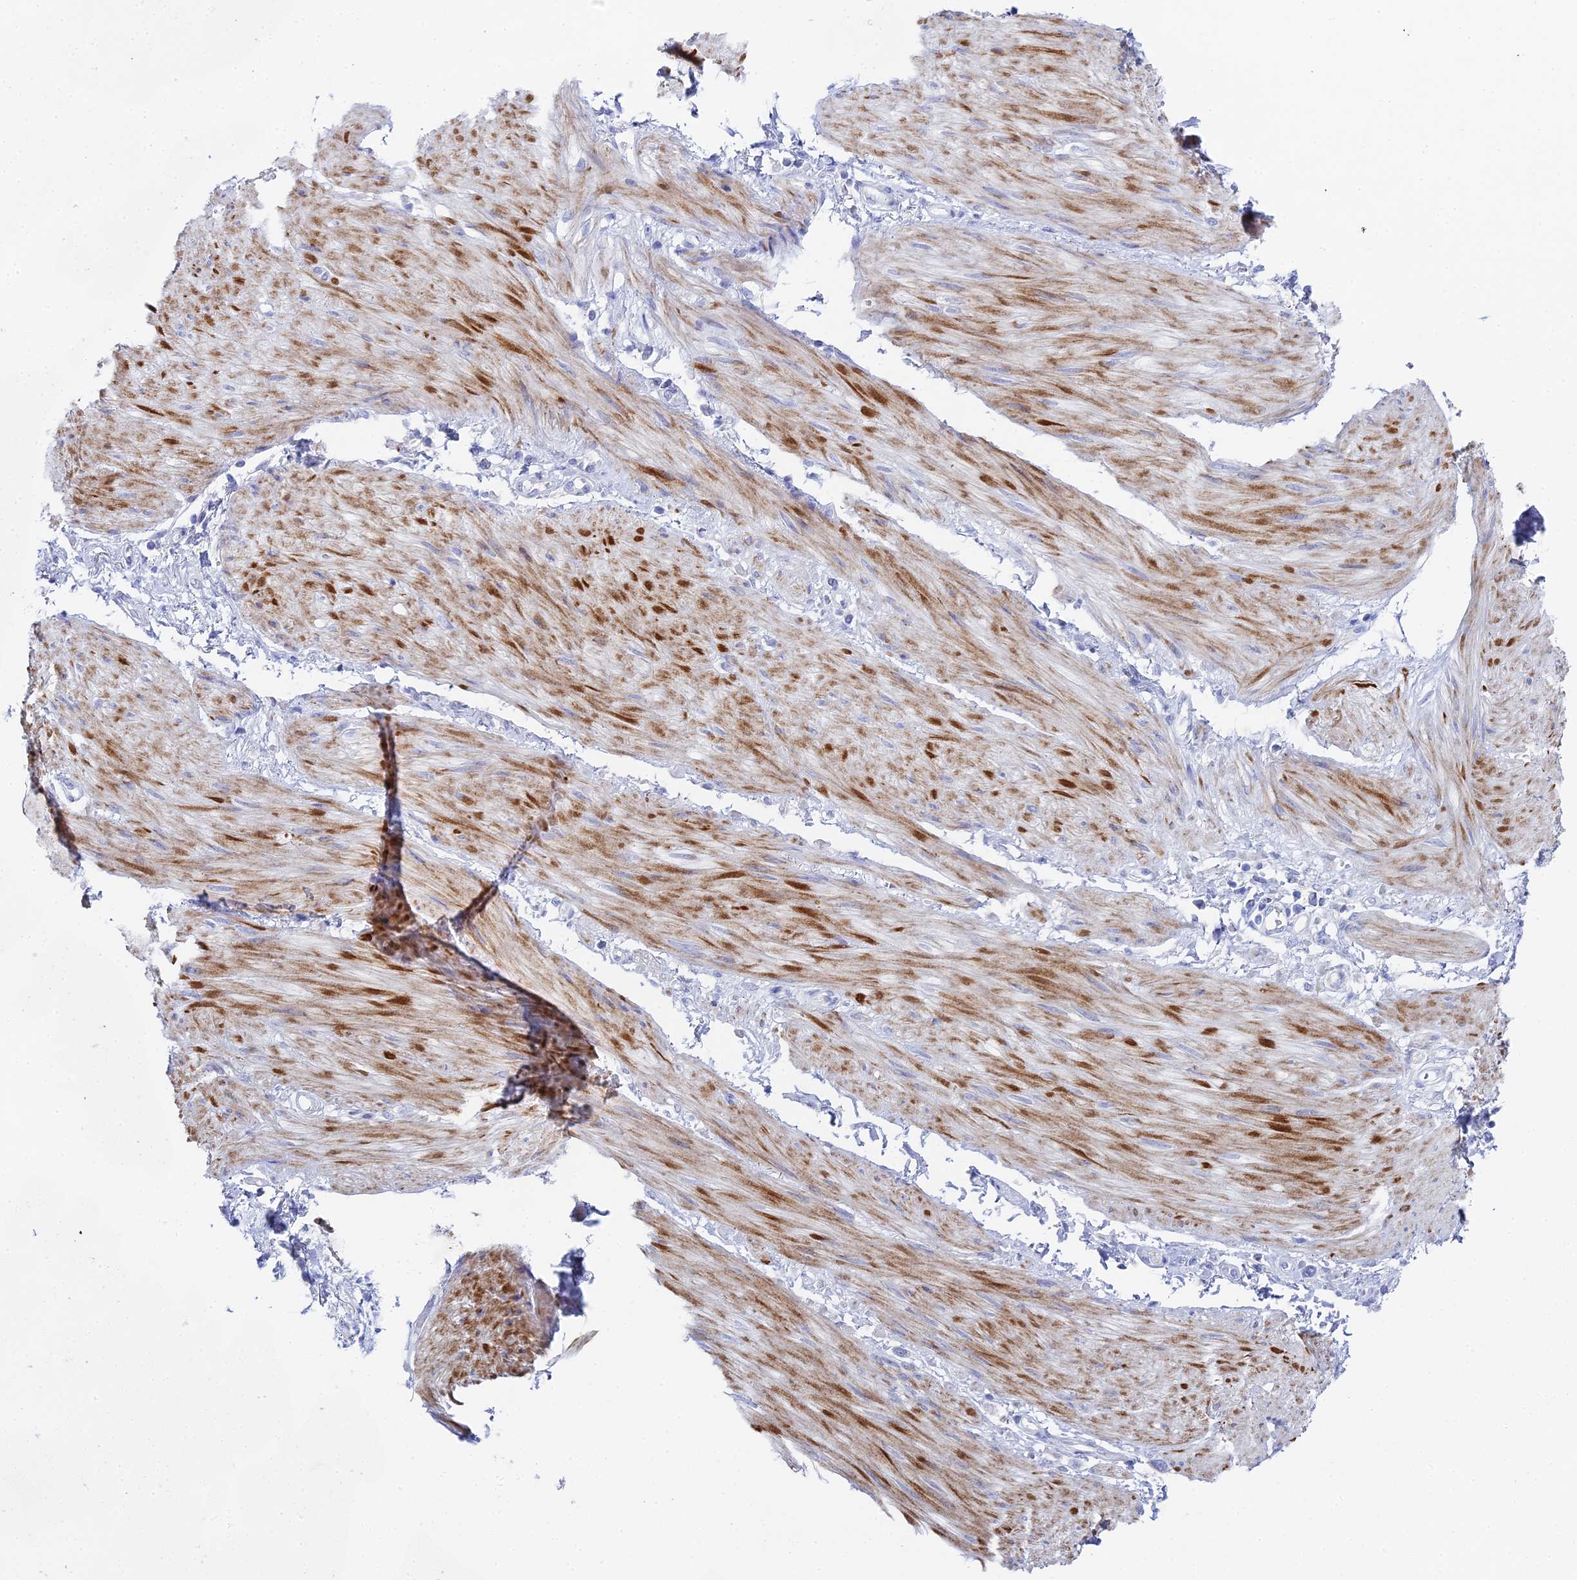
{"staining": {"intensity": "negative", "quantity": "none", "location": "none"}, "tissue": "stomach cancer", "cell_type": "Tumor cells", "image_type": "cancer", "snomed": [{"axis": "morphology", "description": "Adenocarcinoma, NOS"}, {"axis": "topography", "description": "Stomach"}], "caption": "The photomicrograph demonstrates no staining of tumor cells in stomach cancer (adenocarcinoma).", "gene": "ALPP", "patient": {"sex": "female", "age": 65}}